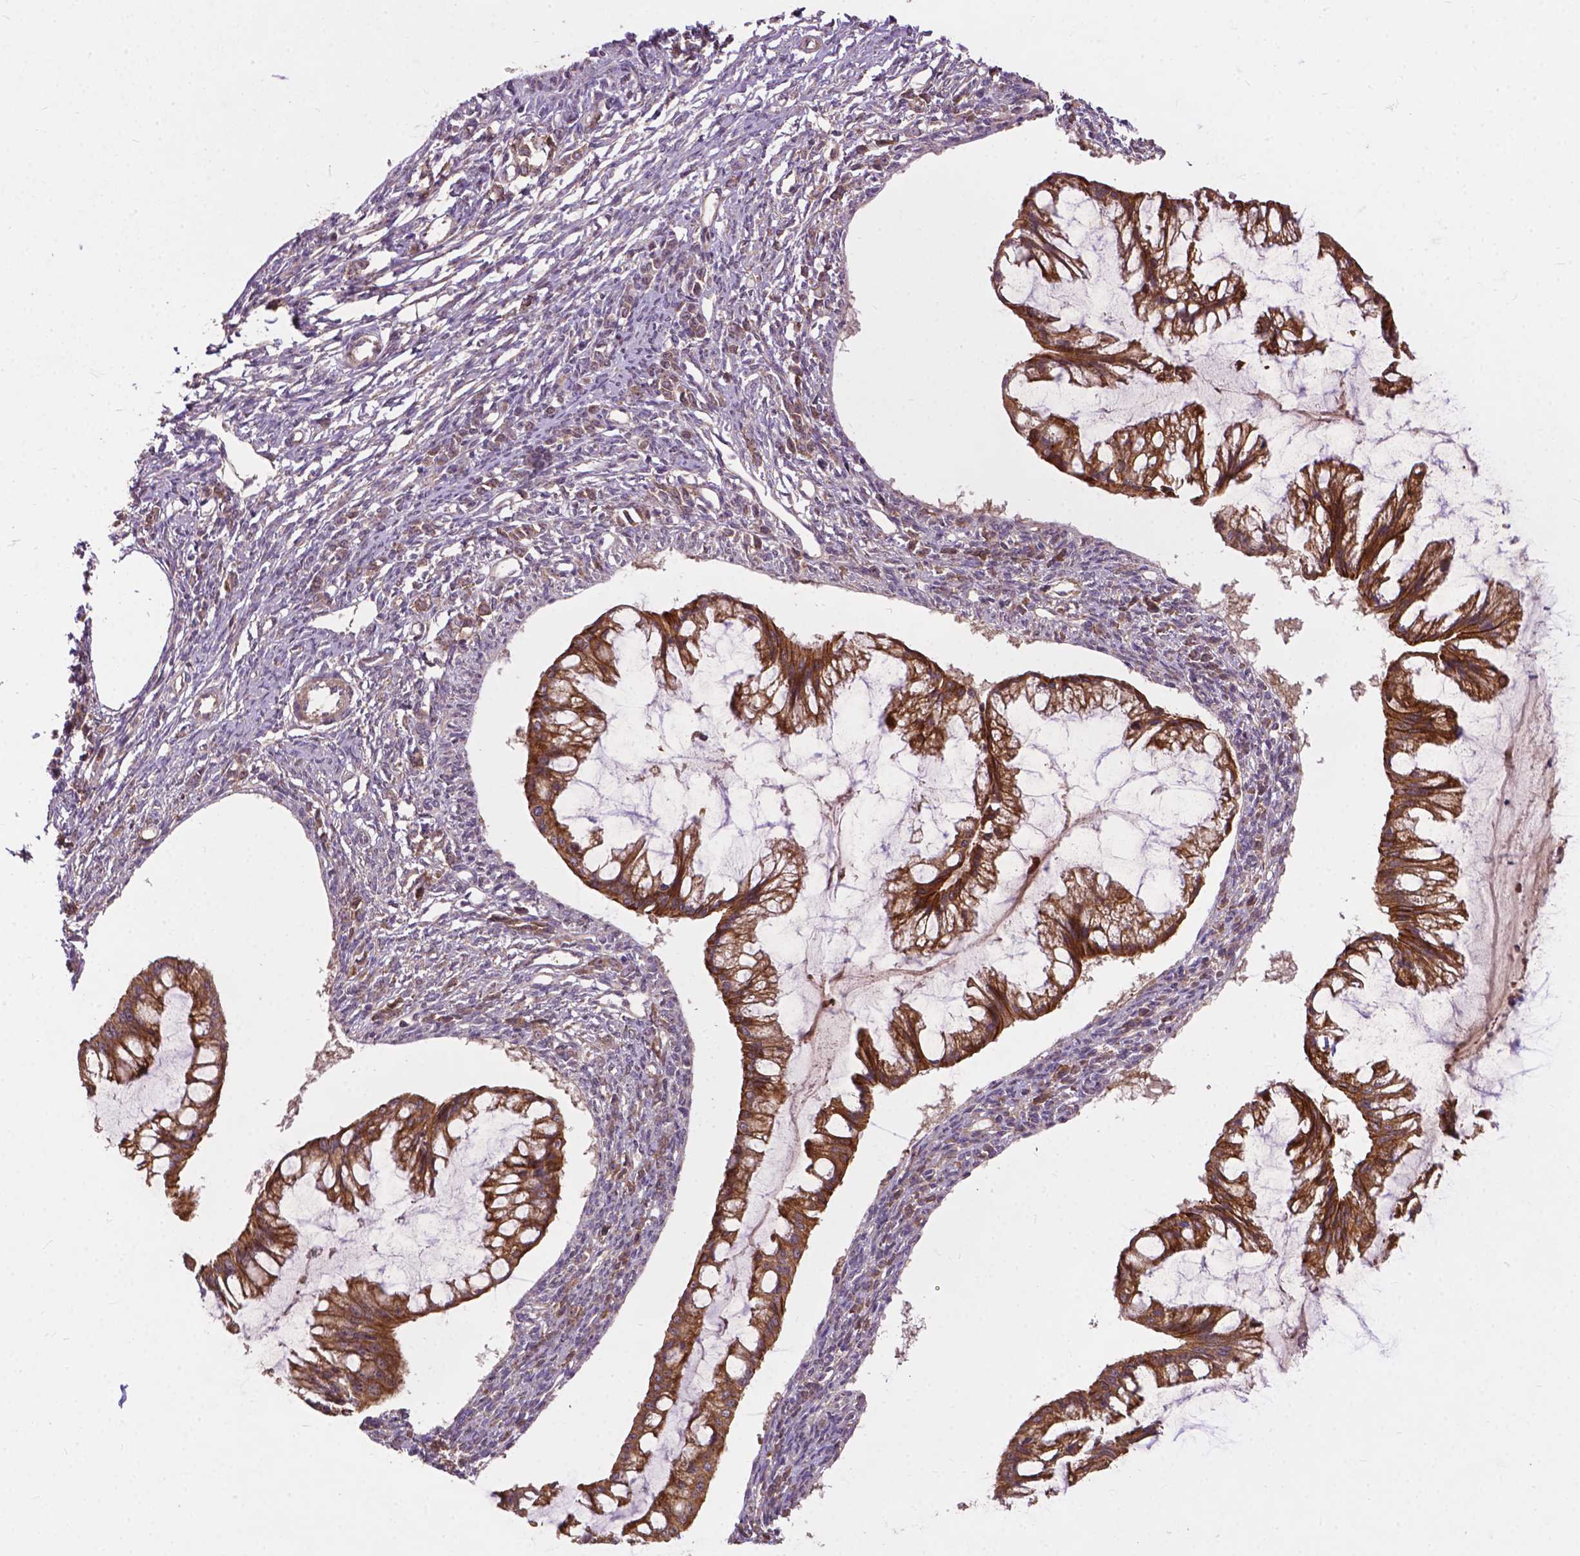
{"staining": {"intensity": "strong", "quantity": ">75%", "location": "cytoplasmic/membranous"}, "tissue": "ovarian cancer", "cell_type": "Tumor cells", "image_type": "cancer", "snomed": [{"axis": "morphology", "description": "Cystadenocarcinoma, mucinous, NOS"}, {"axis": "topography", "description": "Ovary"}], "caption": "Immunohistochemical staining of human mucinous cystadenocarcinoma (ovarian) displays high levels of strong cytoplasmic/membranous protein staining in approximately >75% of tumor cells. (IHC, brightfield microscopy, high magnification).", "gene": "PARP3", "patient": {"sex": "female", "age": 73}}